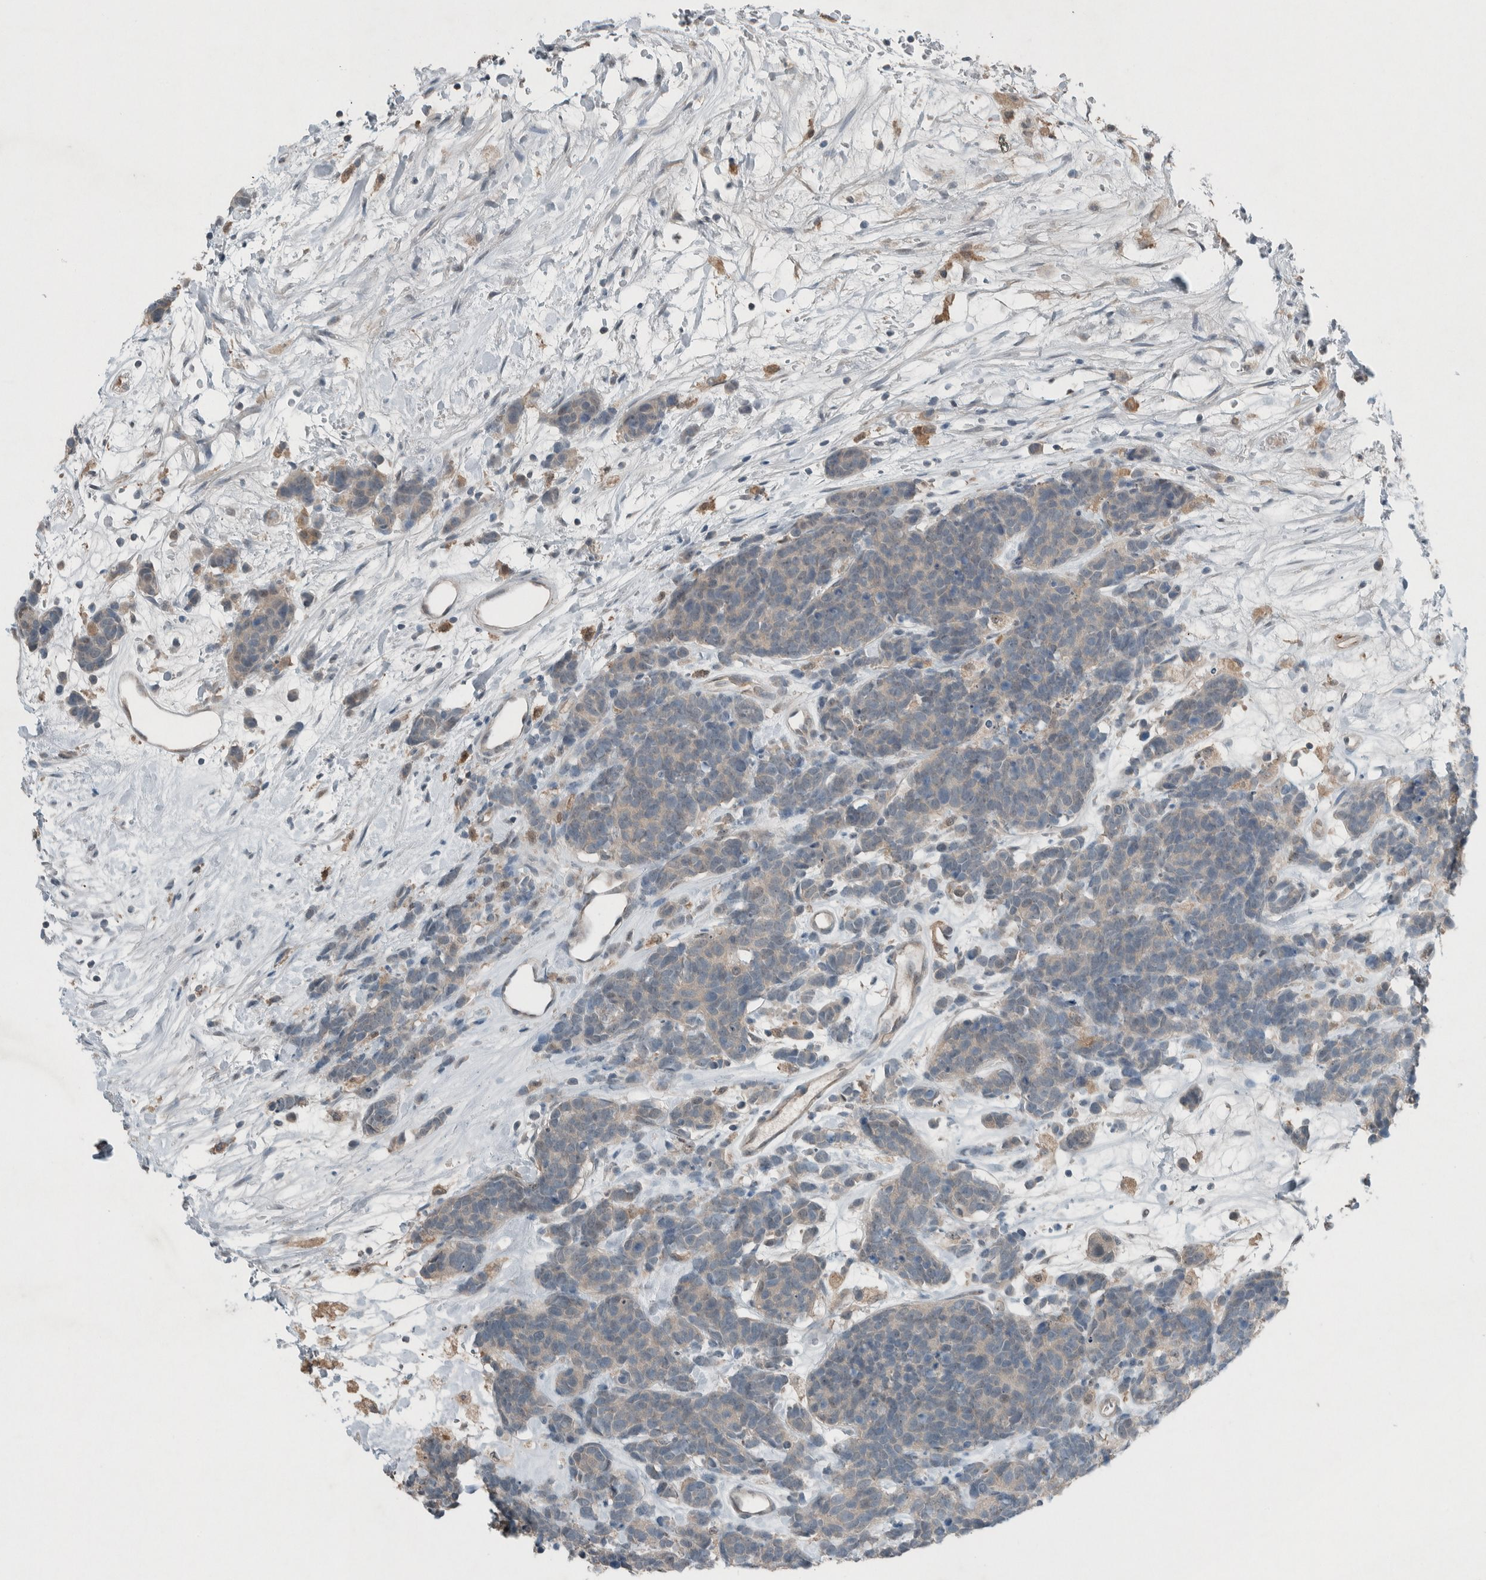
{"staining": {"intensity": "negative", "quantity": "none", "location": "none"}, "tissue": "carcinoid", "cell_type": "Tumor cells", "image_type": "cancer", "snomed": [{"axis": "morphology", "description": "Carcinoma, NOS"}, {"axis": "morphology", "description": "Carcinoid, malignant, NOS"}, {"axis": "topography", "description": "Urinary bladder"}], "caption": "IHC of human carcinoma reveals no positivity in tumor cells.", "gene": "RALGDS", "patient": {"sex": "male", "age": 57}}